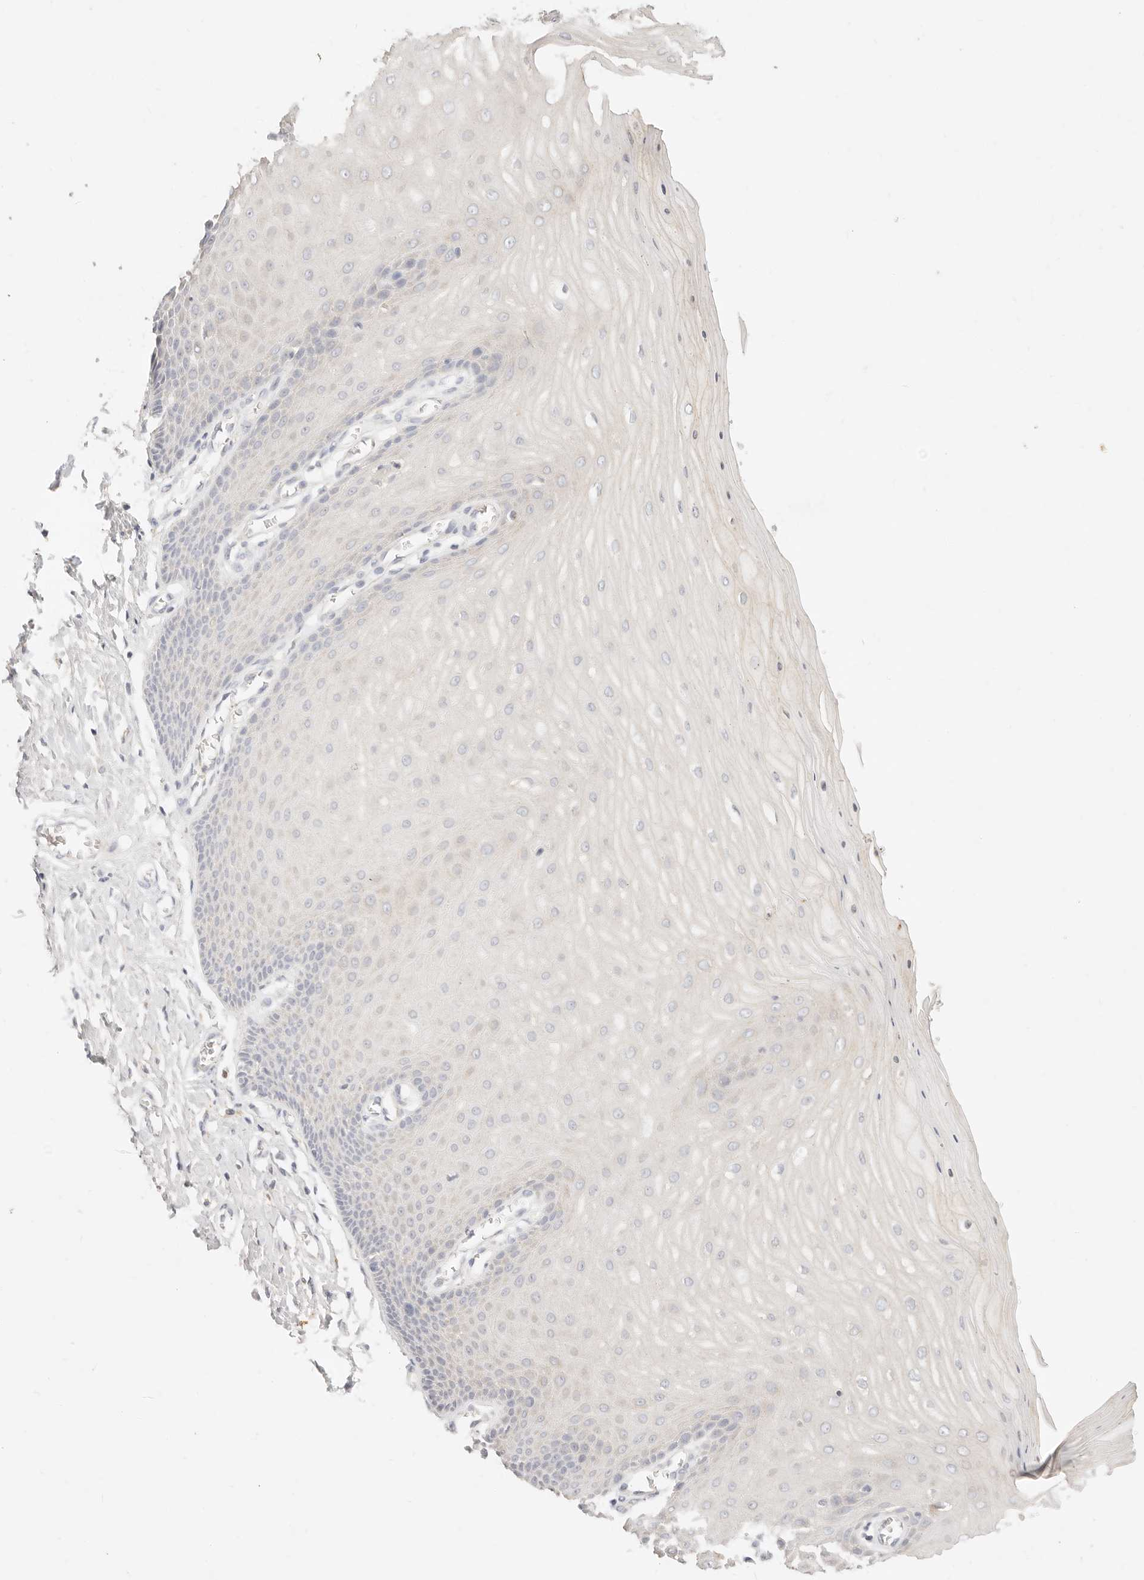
{"staining": {"intensity": "negative", "quantity": "none", "location": "none"}, "tissue": "cervix", "cell_type": "Glandular cells", "image_type": "normal", "snomed": [{"axis": "morphology", "description": "Normal tissue, NOS"}, {"axis": "topography", "description": "Cervix"}], "caption": "The image reveals no significant staining in glandular cells of cervix. (DAB (3,3'-diaminobenzidine) IHC, high magnification).", "gene": "ACOX1", "patient": {"sex": "female", "age": 55}}